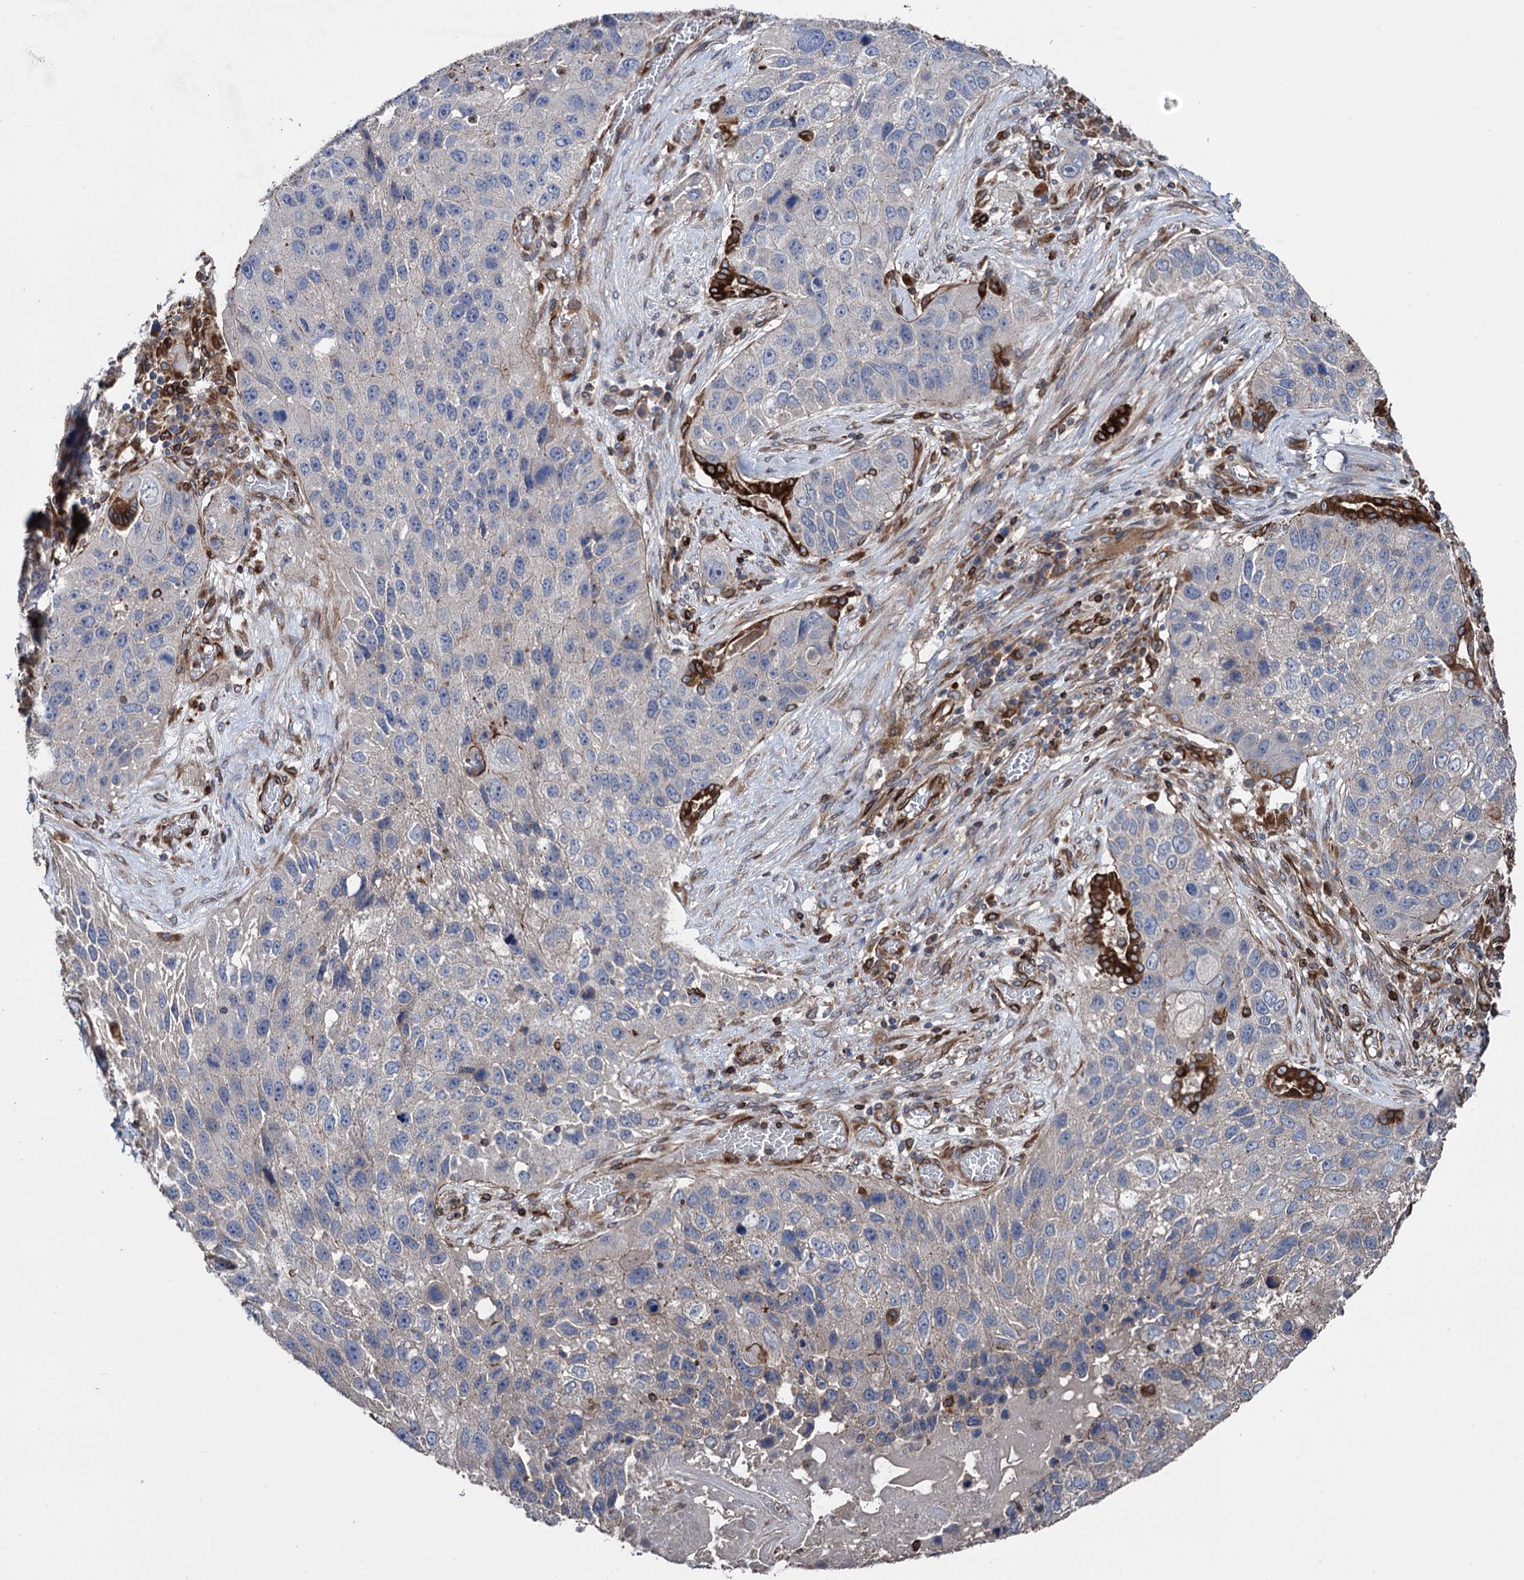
{"staining": {"intensity": "negative", "quantity": "none", "location": "none"}, "tissue": "lung cancer", "cell_type": "Tumor cells", "image_type": "cancer", "snomed": [{"axis": "morphology", "description": "Squamous cell carcinoma, NOS"}, {"axis": "topography", "description": "Lung"}], "caption": "Protein analysis of squamous cell carcinoma (lung) shows no significant staining in tumor cells. The staining was performed using DAB to visualize the protein expression in brown, while the nuclei were stained in blue with hematoxylin (Magnification: 20x).", "gene": "STING1", "patient": {"sex": "male", "age": 61}}